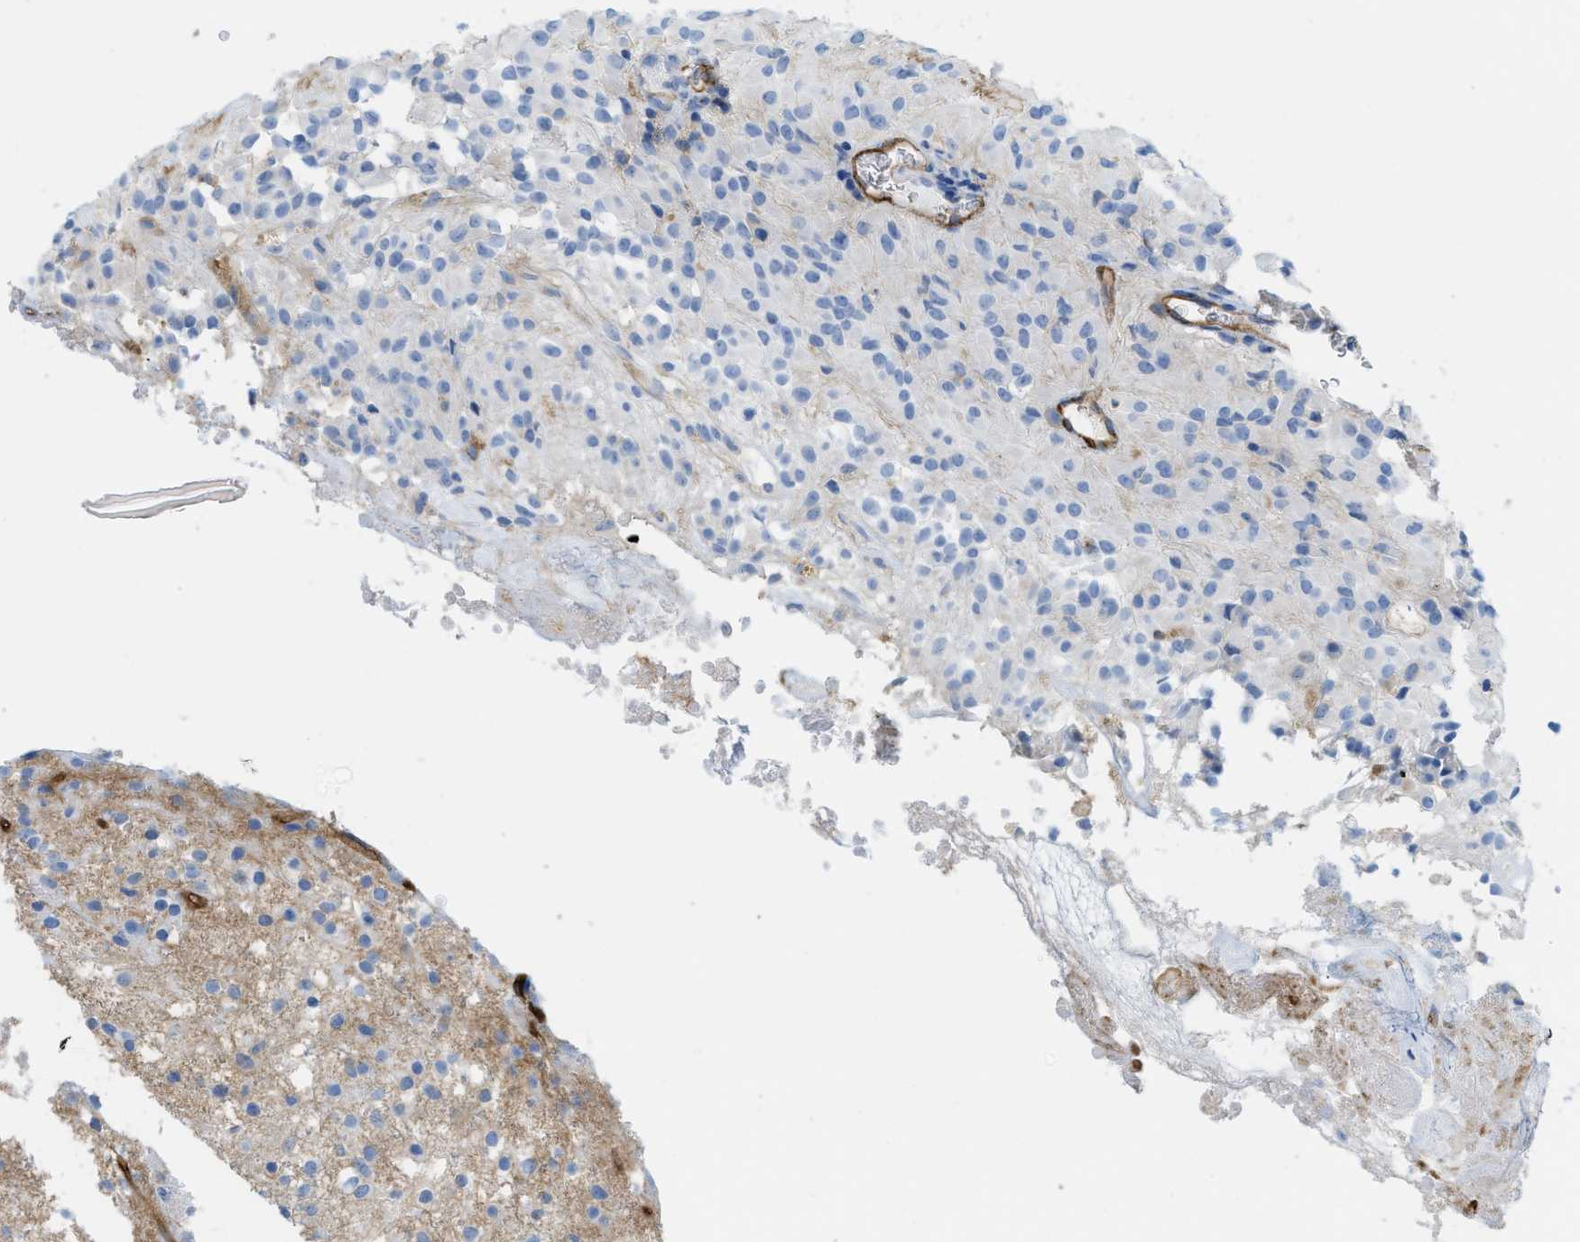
{"staining": {"intensity": "negative", "quantity": "none", "location": "none"}, "tissue": "glioma", "cell_type": "Tumor cells", "image_type": "cancer", "snomed": [{"axis": "morphology", "description": "Glioma, malignant, High grade"}, {"axis": "topography", "description": "Brain"}], "caption": "The IHC histopathology image has no significant positivity in tumor cells of glioma tissue.", "gene": "SLC3A2", "patient": {"sex": "female", "age": 59}}